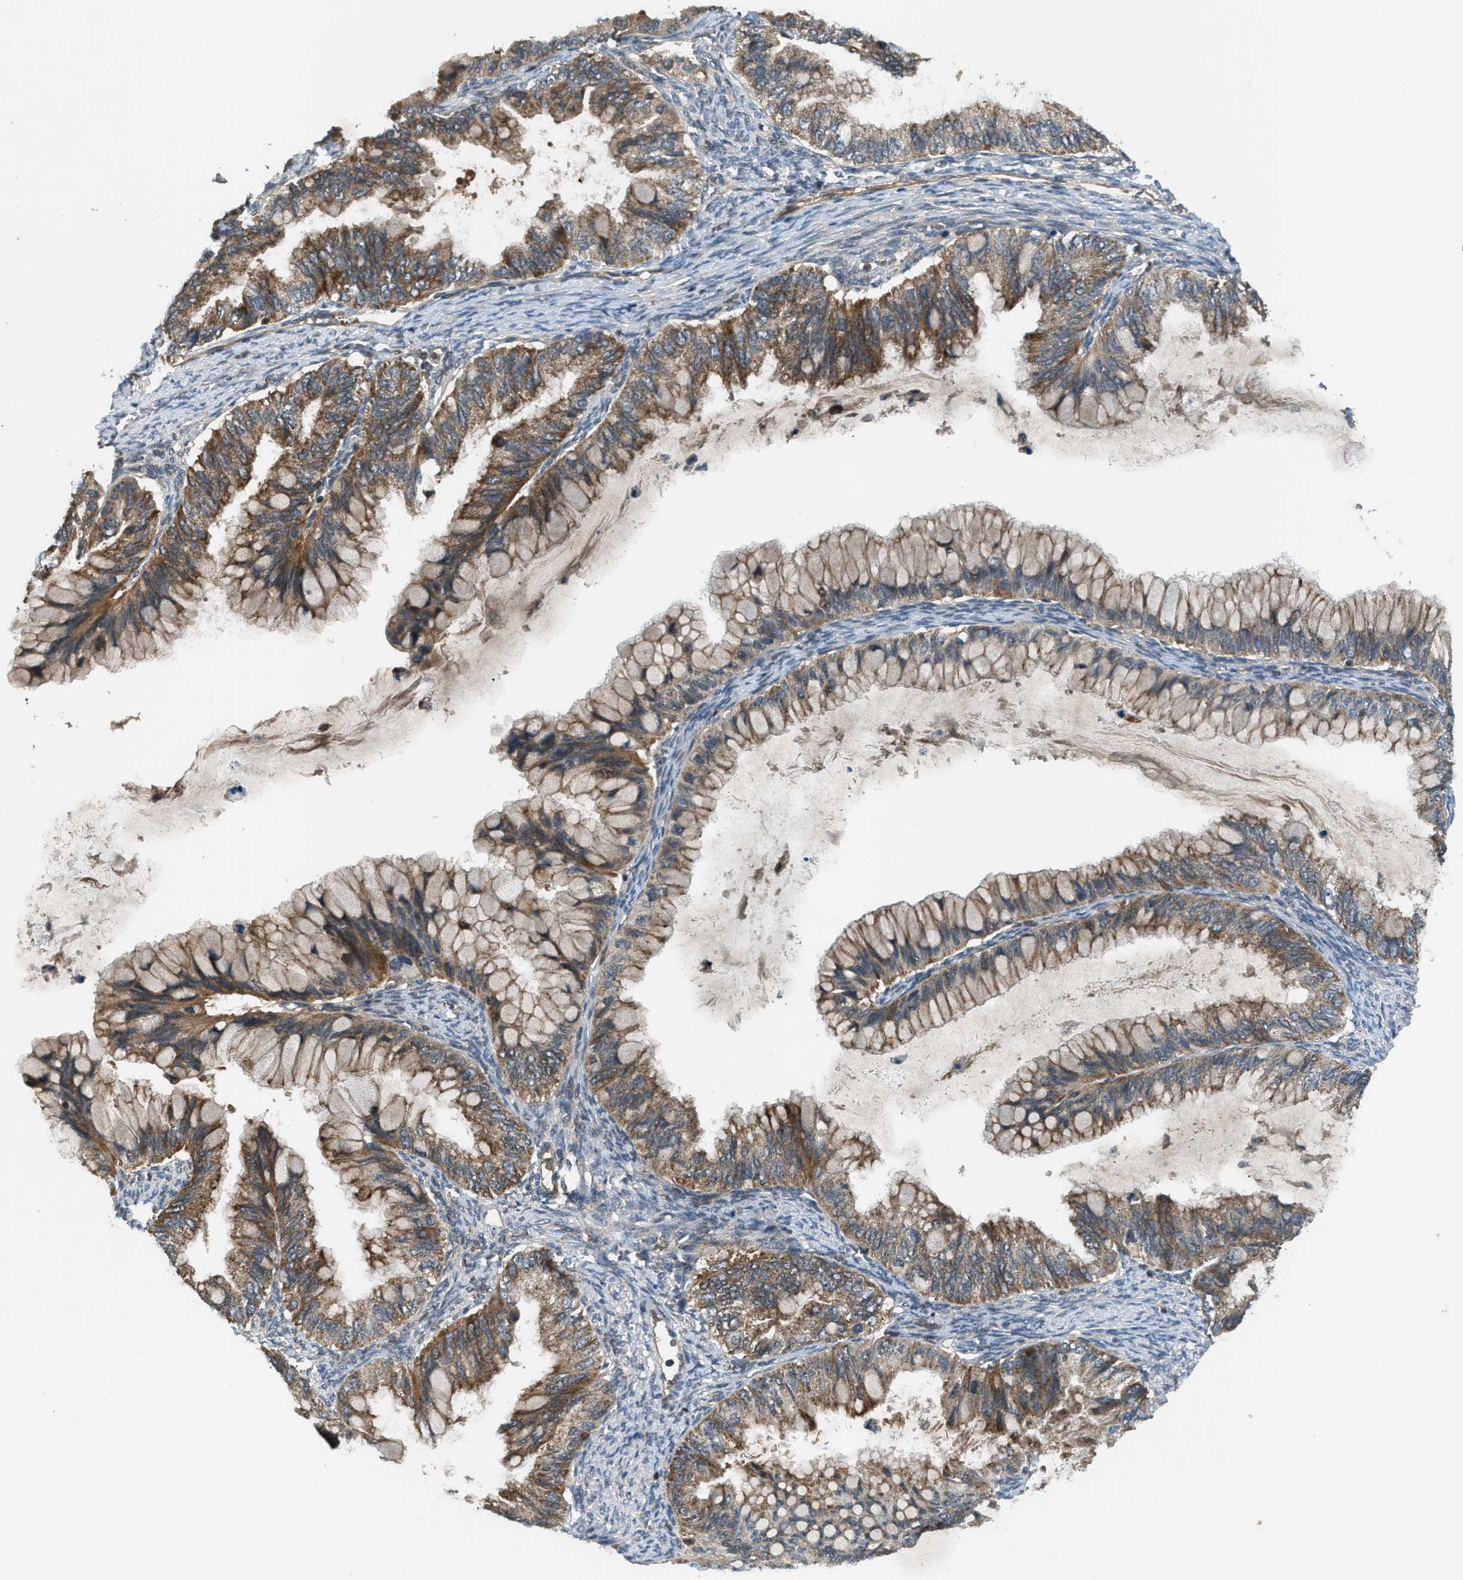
{"staining": {"intensity": "moderate", "quantity": ">75%", "location": "cytoplasmic/membranous"}, "tissue": "ovarian cancer", "cell_type": "Tumor cells", "image_type": "cancer", "snomed": [{"axis": "morphology", "description": "Cystadenocarcinoma, mucinous, NOS"}, {"axis": "topography", "description": "Ovary"}], "caption": "Immunohistochemistry (IHC) staining of mucinous cystadenocarcinoma (ovarian), which exhibits medium levels of moderate cytoplasmic/membranous staining in about >75% of tumor cells indicating moderate cytoplasmic/membranous protein expression. The staining was performed using DAB (brown) for protein detection and nuclei were counterstained in hematoxylin (blue).", "gene": "ZNF71", "patient": {"sex": "female", "age": 80}}